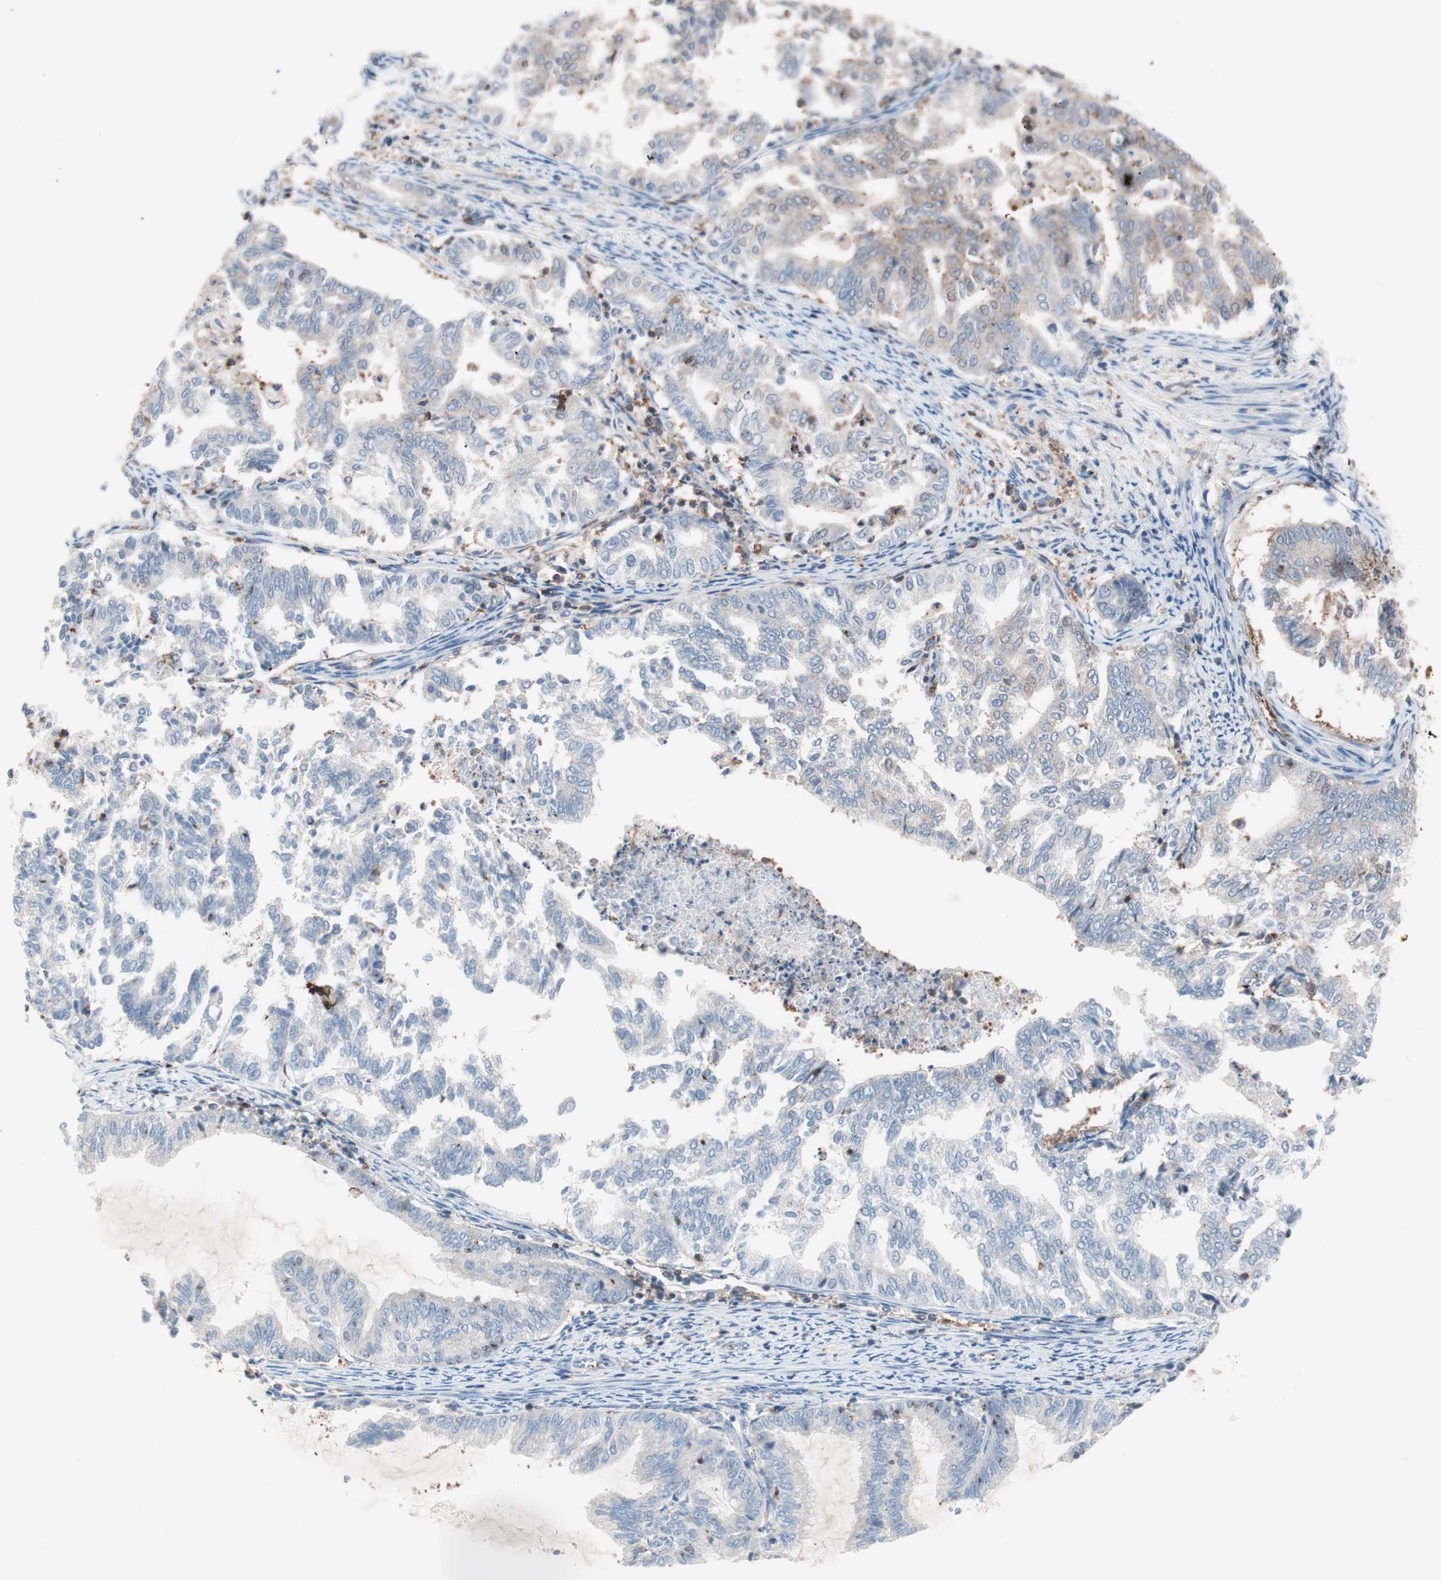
{"staining": {"intensity": "weak", "quantity": "<25%", "location": "cytoplasmic/membranous"}, "tissue": "endometrial cancer", "cell_type": "Tumor cells", "image_type": "cancer", "snomed": [{"axis": "morphology", "description": "Adenocarcinoma, NOS"}, {"axis": "topography", "description": "Endometrium"}], "caption": "Immunohistochemistry of endometrial cancer exhibits no staining in tumor cells.", "gene": "GALT", "patient": {"sex": "female", "age": 79}}